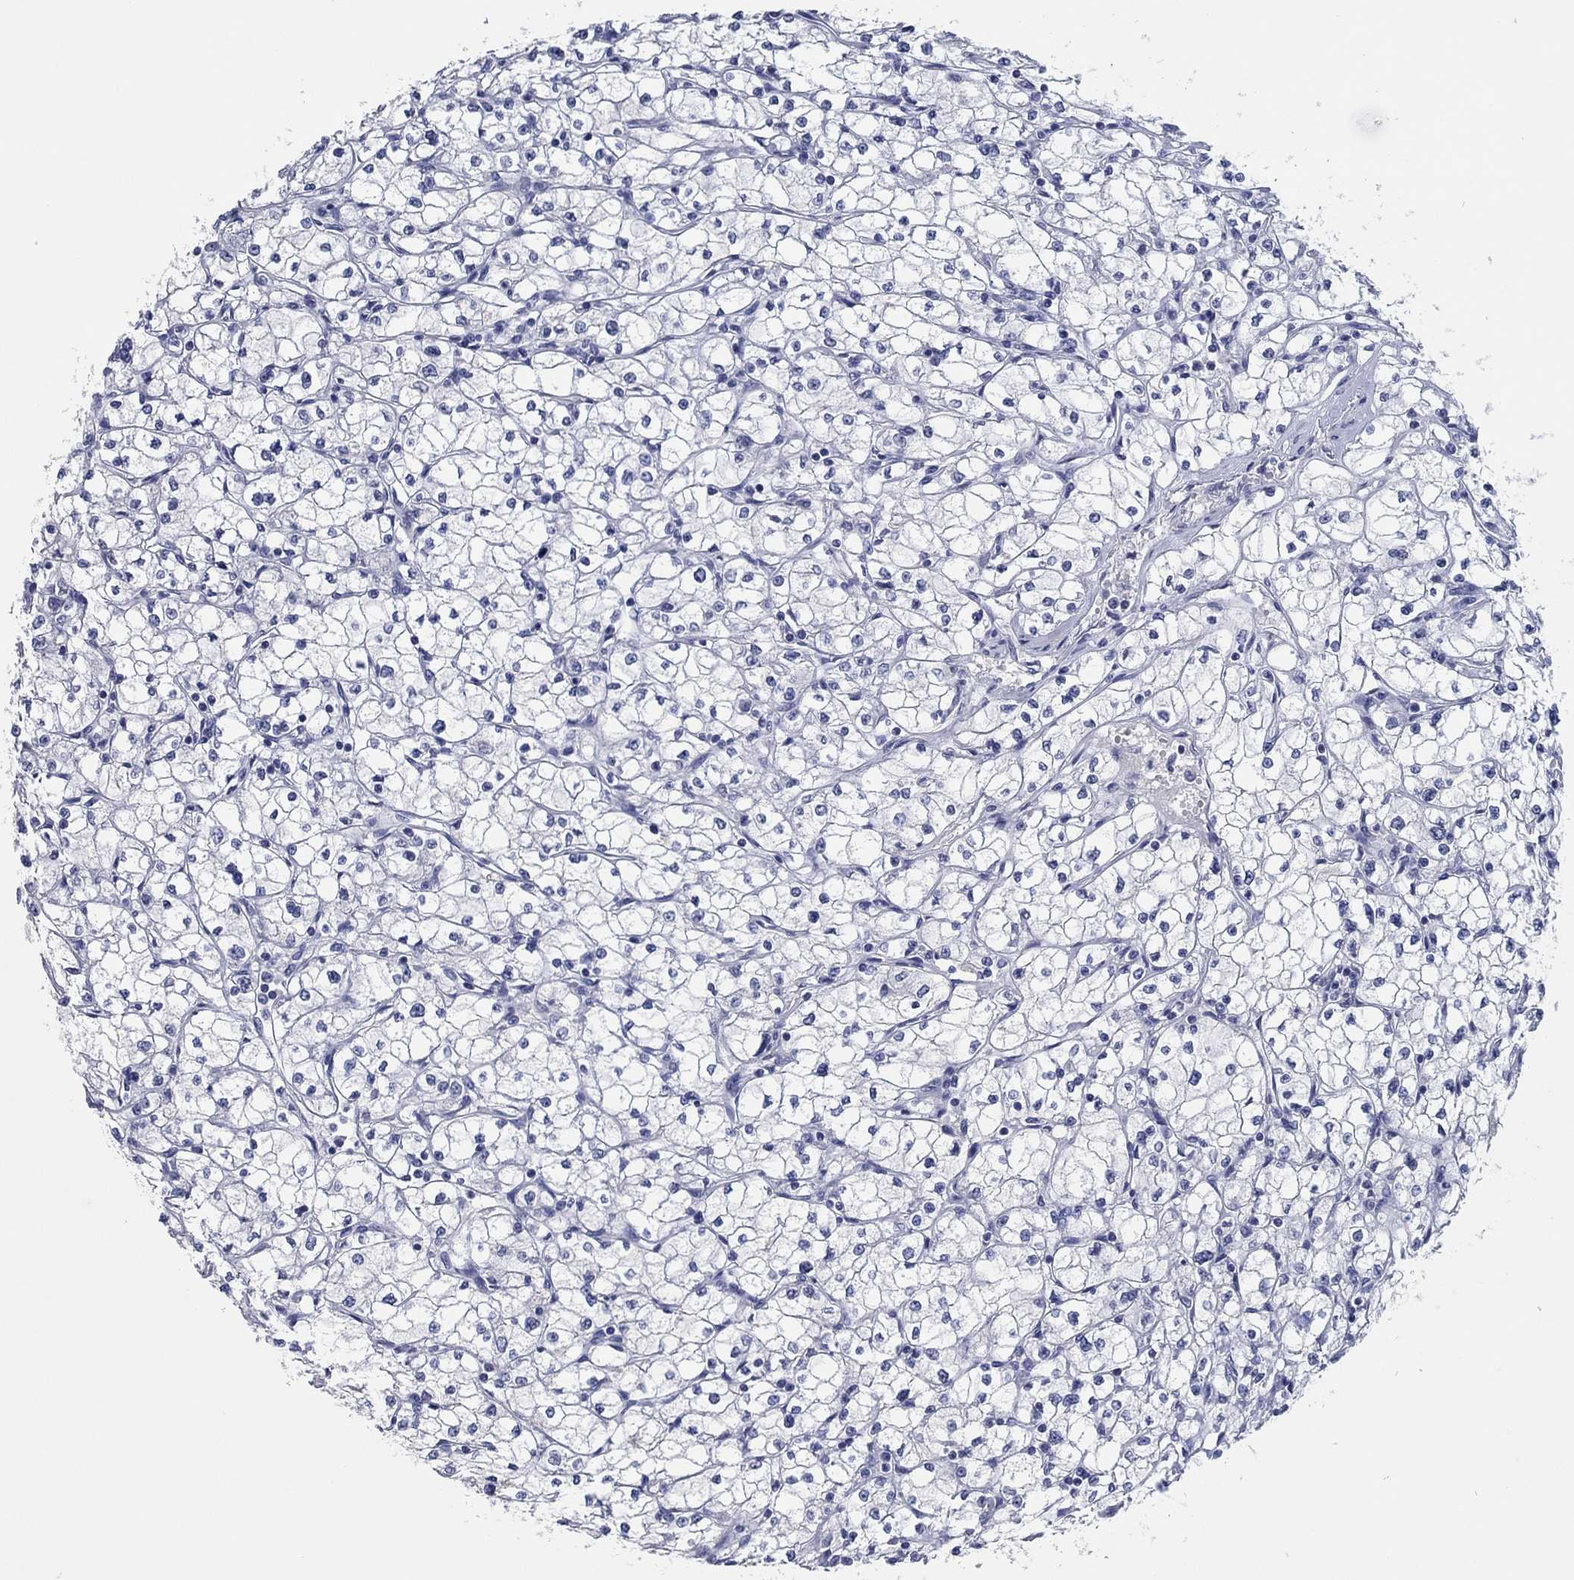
{"staining": {"intensity": "negative", "quantity": "none", "location": "none"}, "tissue": "renal cancer", "cell_type": "Tumor cells", "image_type": "cancer", "snomed": [{"axis": "morphology", "description": "Adenocarcinoma, NOS"}, {"axis": "topography", "description": "Kidney"}], "caption": "Immunohistochemistry of renal cancer (adenocarcinoma) displays no staining in tumor cells. The staining is performed using DAB brown chromogen with nuclei counter-stained in using hematoxylin.", "gene": "POU5F1", "patient": {"sex": "male", "age": 67}}